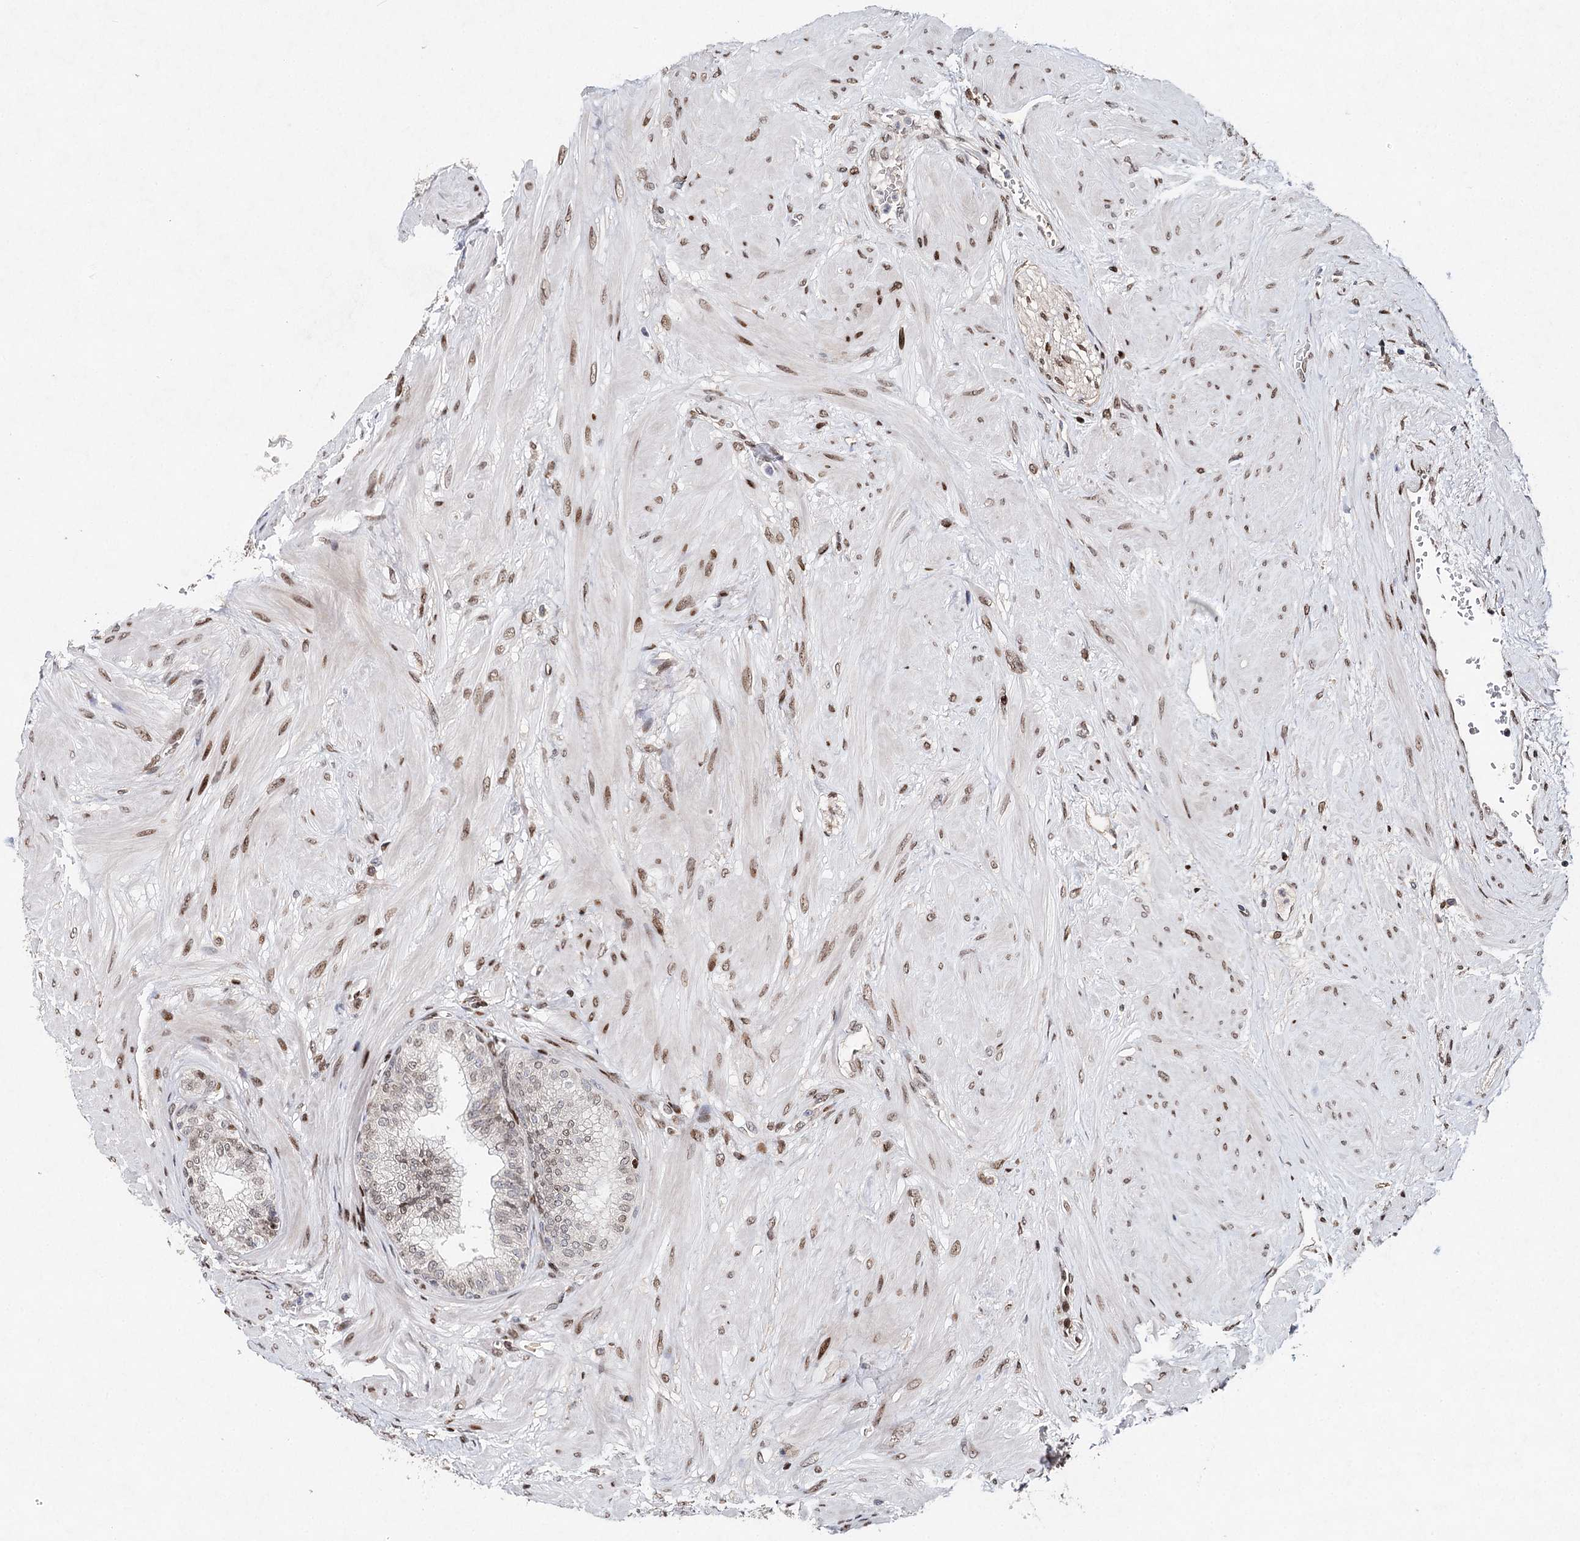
{"staining": {"intensity": "moderate", "quantity": "25%-75%", "location": "nuclear"}, "tissue": "prostate", "cell_type": "Glandular cells", "image_type": "normal", "snomed": [{"axis": "morphology", "description": "Normal tissue, NOS"}, {"axis": "topography", "description": "Prostate"}], "caption": "Immunohistochemical staining of benign prostate displays 25%-75% levels of moderate nuclear protein expression in about 25%-75% of glandular cells. The staining is performed using DAB brown chromogen to label protein expression. The nuclei are counter-stained blue using hematoxylin.", "gene": "FRMD4A", "patient": {"sex": "male", "age": 60}}